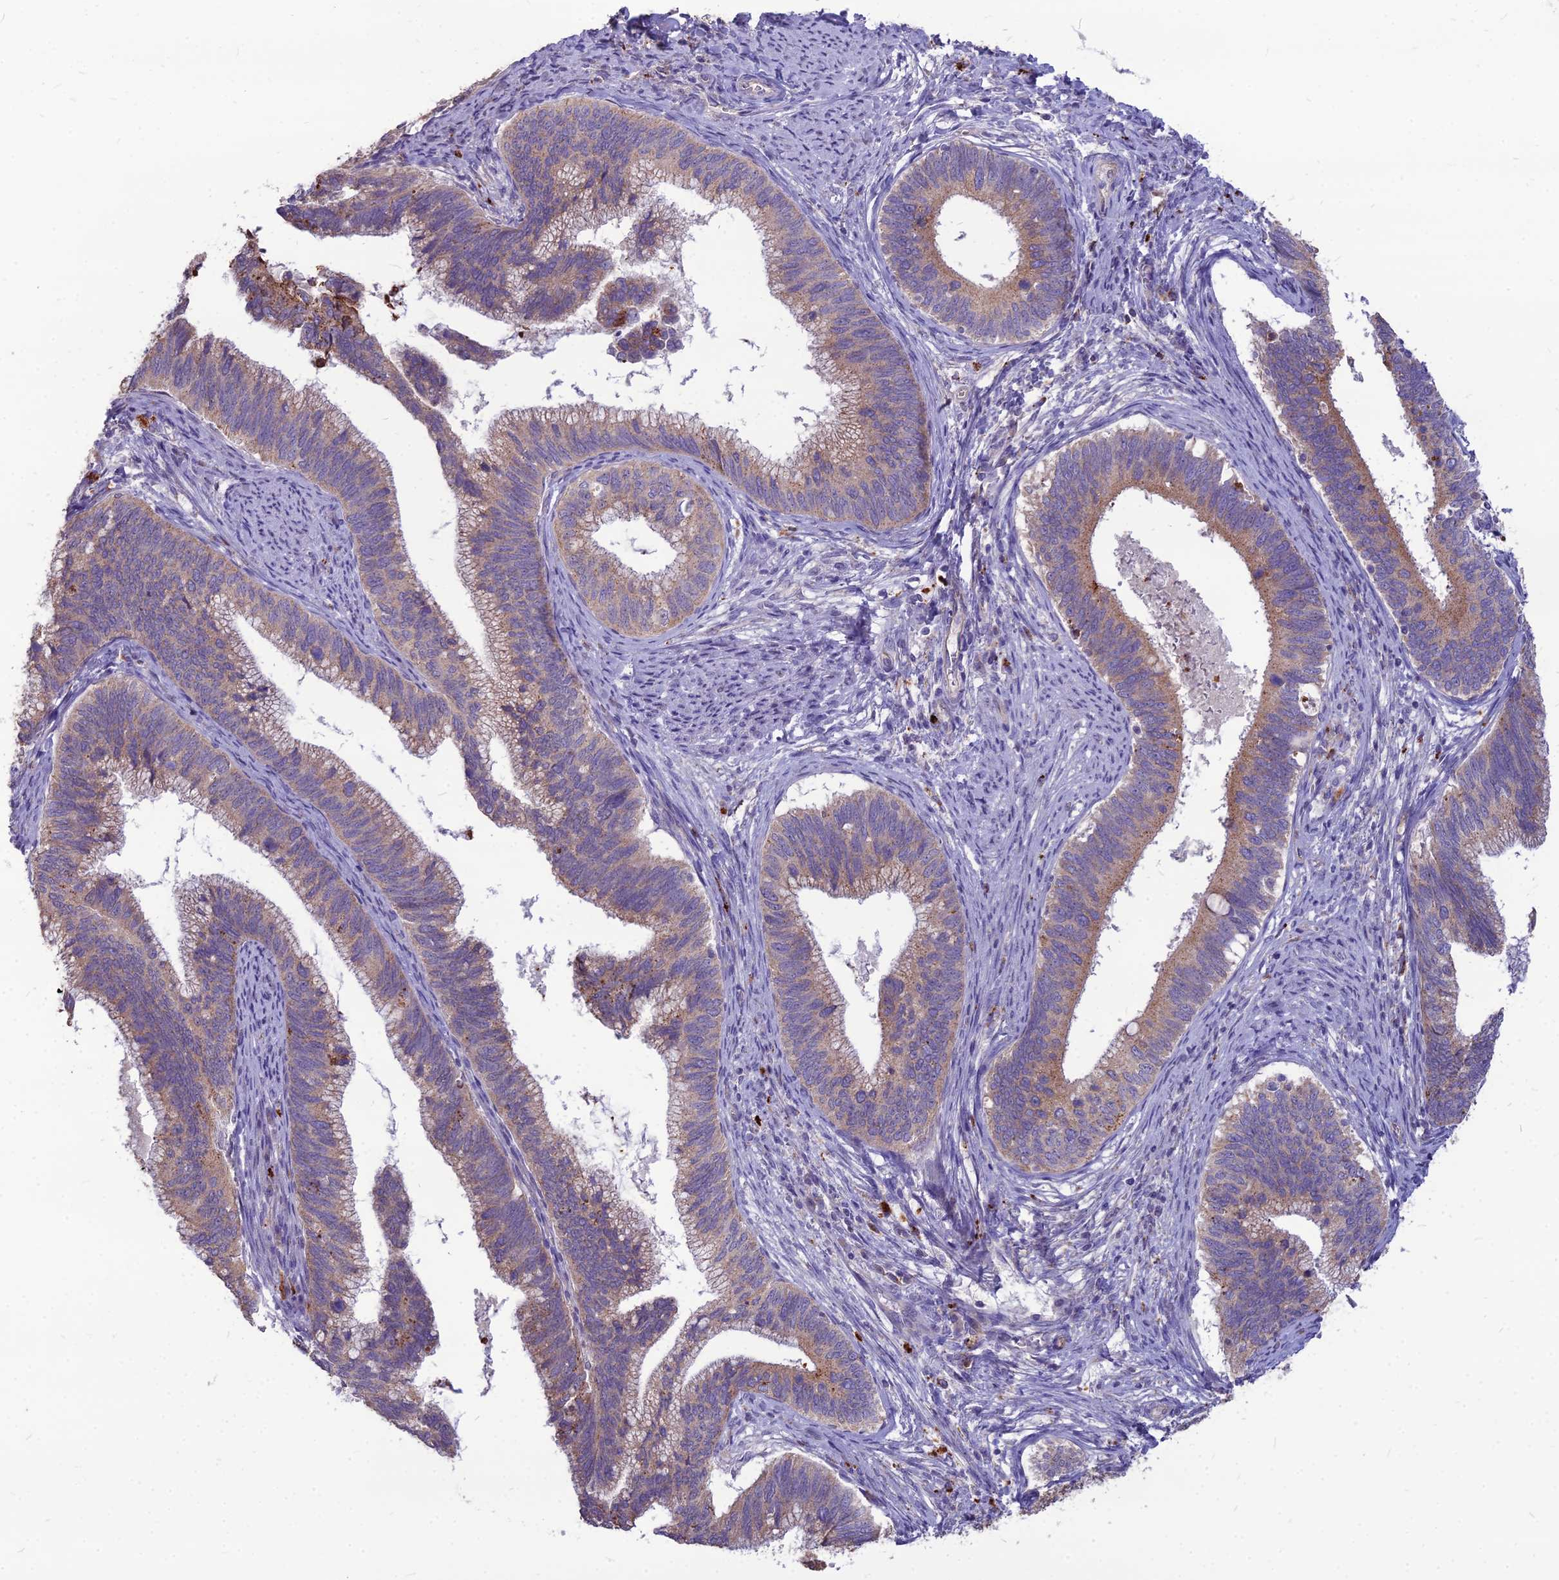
{"staining": {"intensity": "weak", "quantity": "25%-75%", "location": "cytoplasmic/membranous"}, "tissue": "cervical cancer", "cell_type": "Tumor cells", "image_type": "cancer", "snomed": [{"axis": "morphology", "description": "Adenocarcinoma, NOS"}, {"axis": "topography", "description": "Cervix"}], "caption": "IHC photomicrograph of cervical cancer (adenocarcinoma) stained for a protein (brown), which reveals low levels of weak cytoplasmic/membranous expression in approximately 25%-75% of tumor cells.", "gene": "PCED1B", "patient": {"sex": "female", "age": 42}}